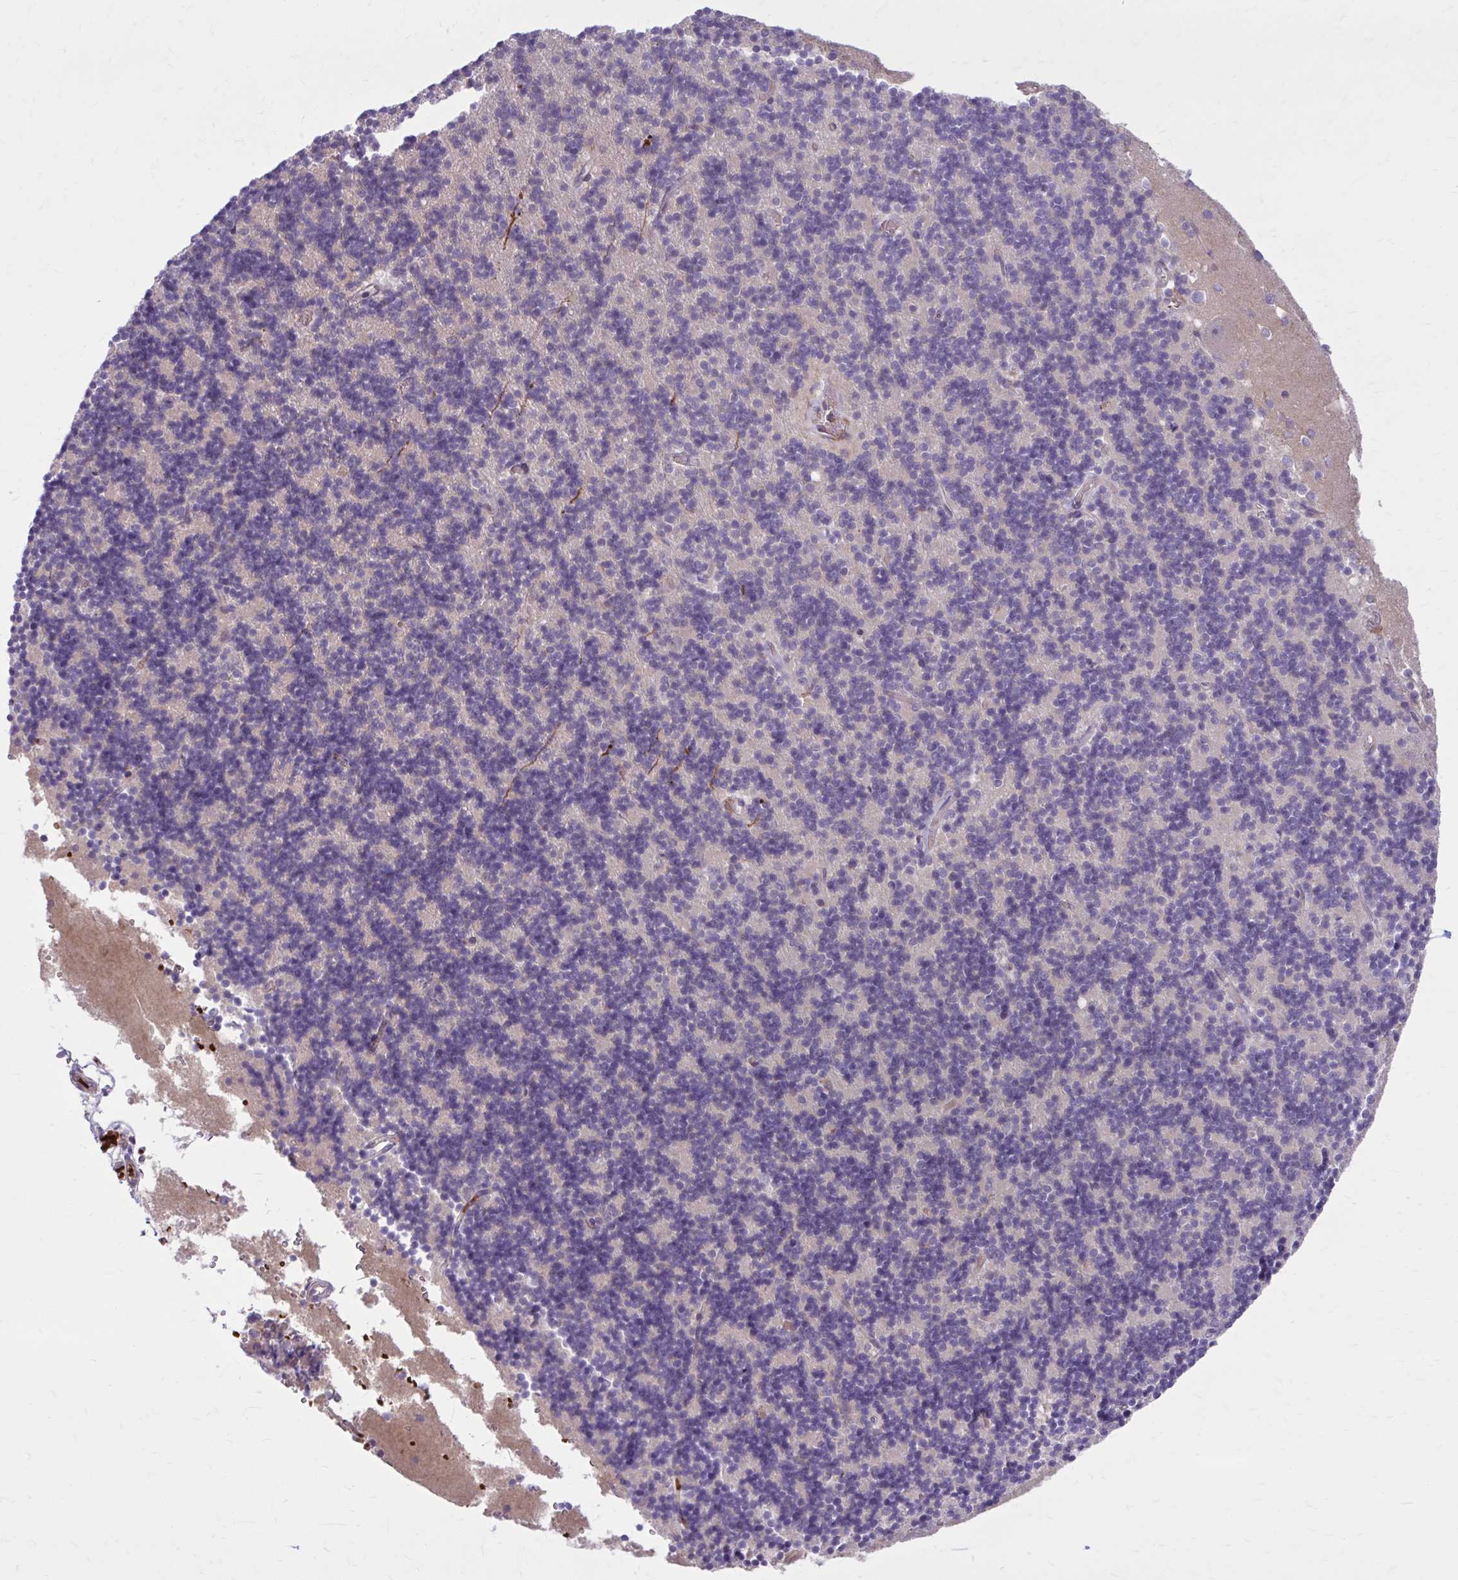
{"staining": {"intensity": "negative", "quantity": "none", "location": "none"}, "tissue": "cerebellum", "cell_type": "Cells in granular layer", "image_type": "normal", "snomed": [{"axis": "morphology", "description": "Normal tissue, NOS"}, {"axis": "topography", "description": "Cerebellum"}], "caption": "Immunohistochemical staining of unremarkable human cerebellum exhibits no significant expression in cells in granular layer.", "gene": "SNF8", "patient": {"sex": "male", "age": 54}}